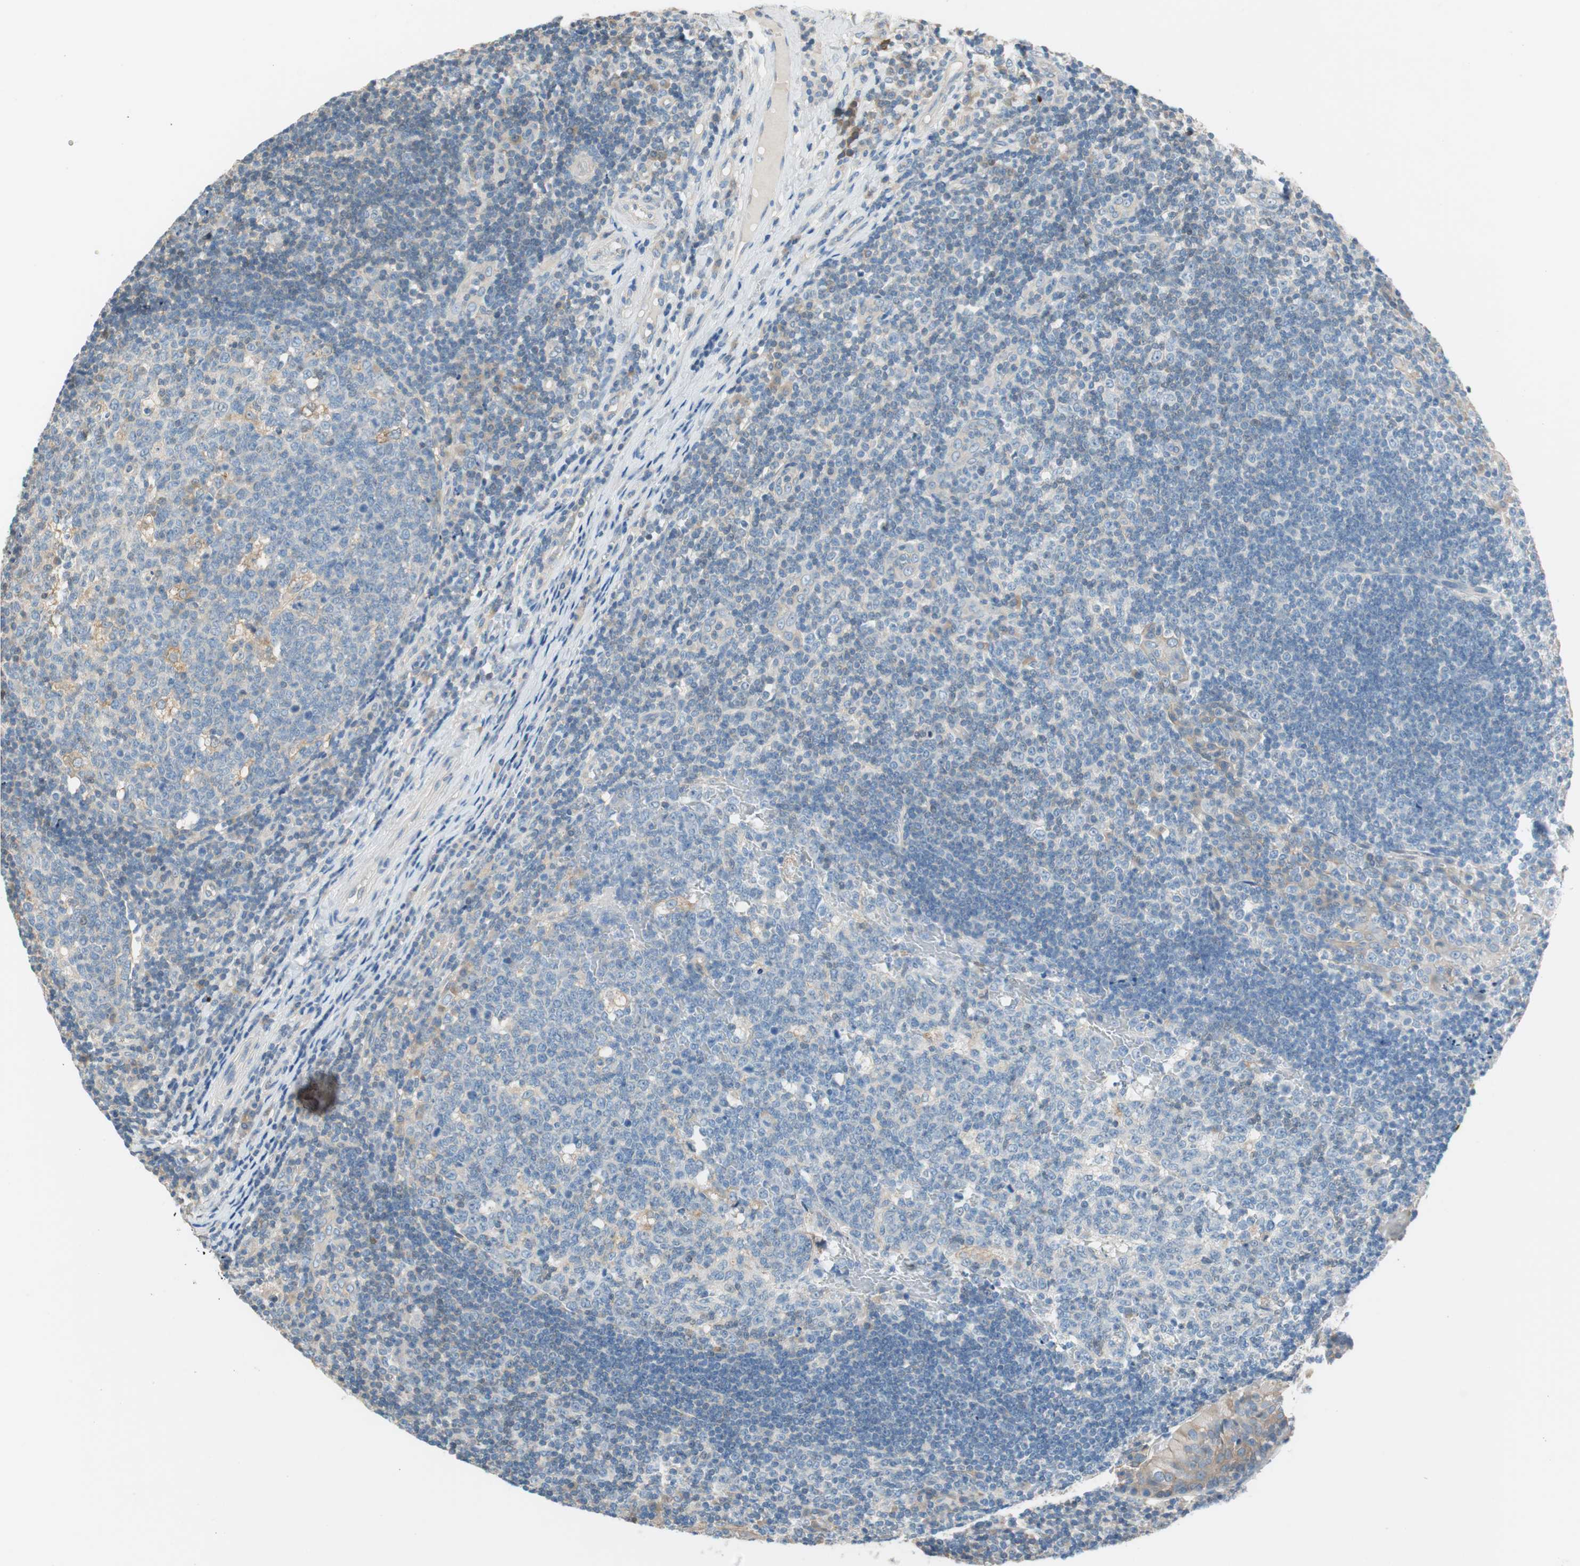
{"staining": {"intensity": "negative", "quantity": "none", "location": "none"}, "tissue": "tonsil", "cell_type": "Germinal center cells", "image_type": "normal", "snomed": [{"axis": "morphology", "description": "Normal tissue, NOS"}, {"axis": "topography", "description": "Tonsil"}], "caption": "Germinal center cells are negative for brown protein staining in benign tonsil. The staining was performed using DAB (3,3'-diaminobenzidine) to visualize the protein expression in brown, while the nuclei were stained in blue with hematoxylin (Magnification: 20x).", "gene": "GLUL", "patient": {"sex": "female", "age": 40}}